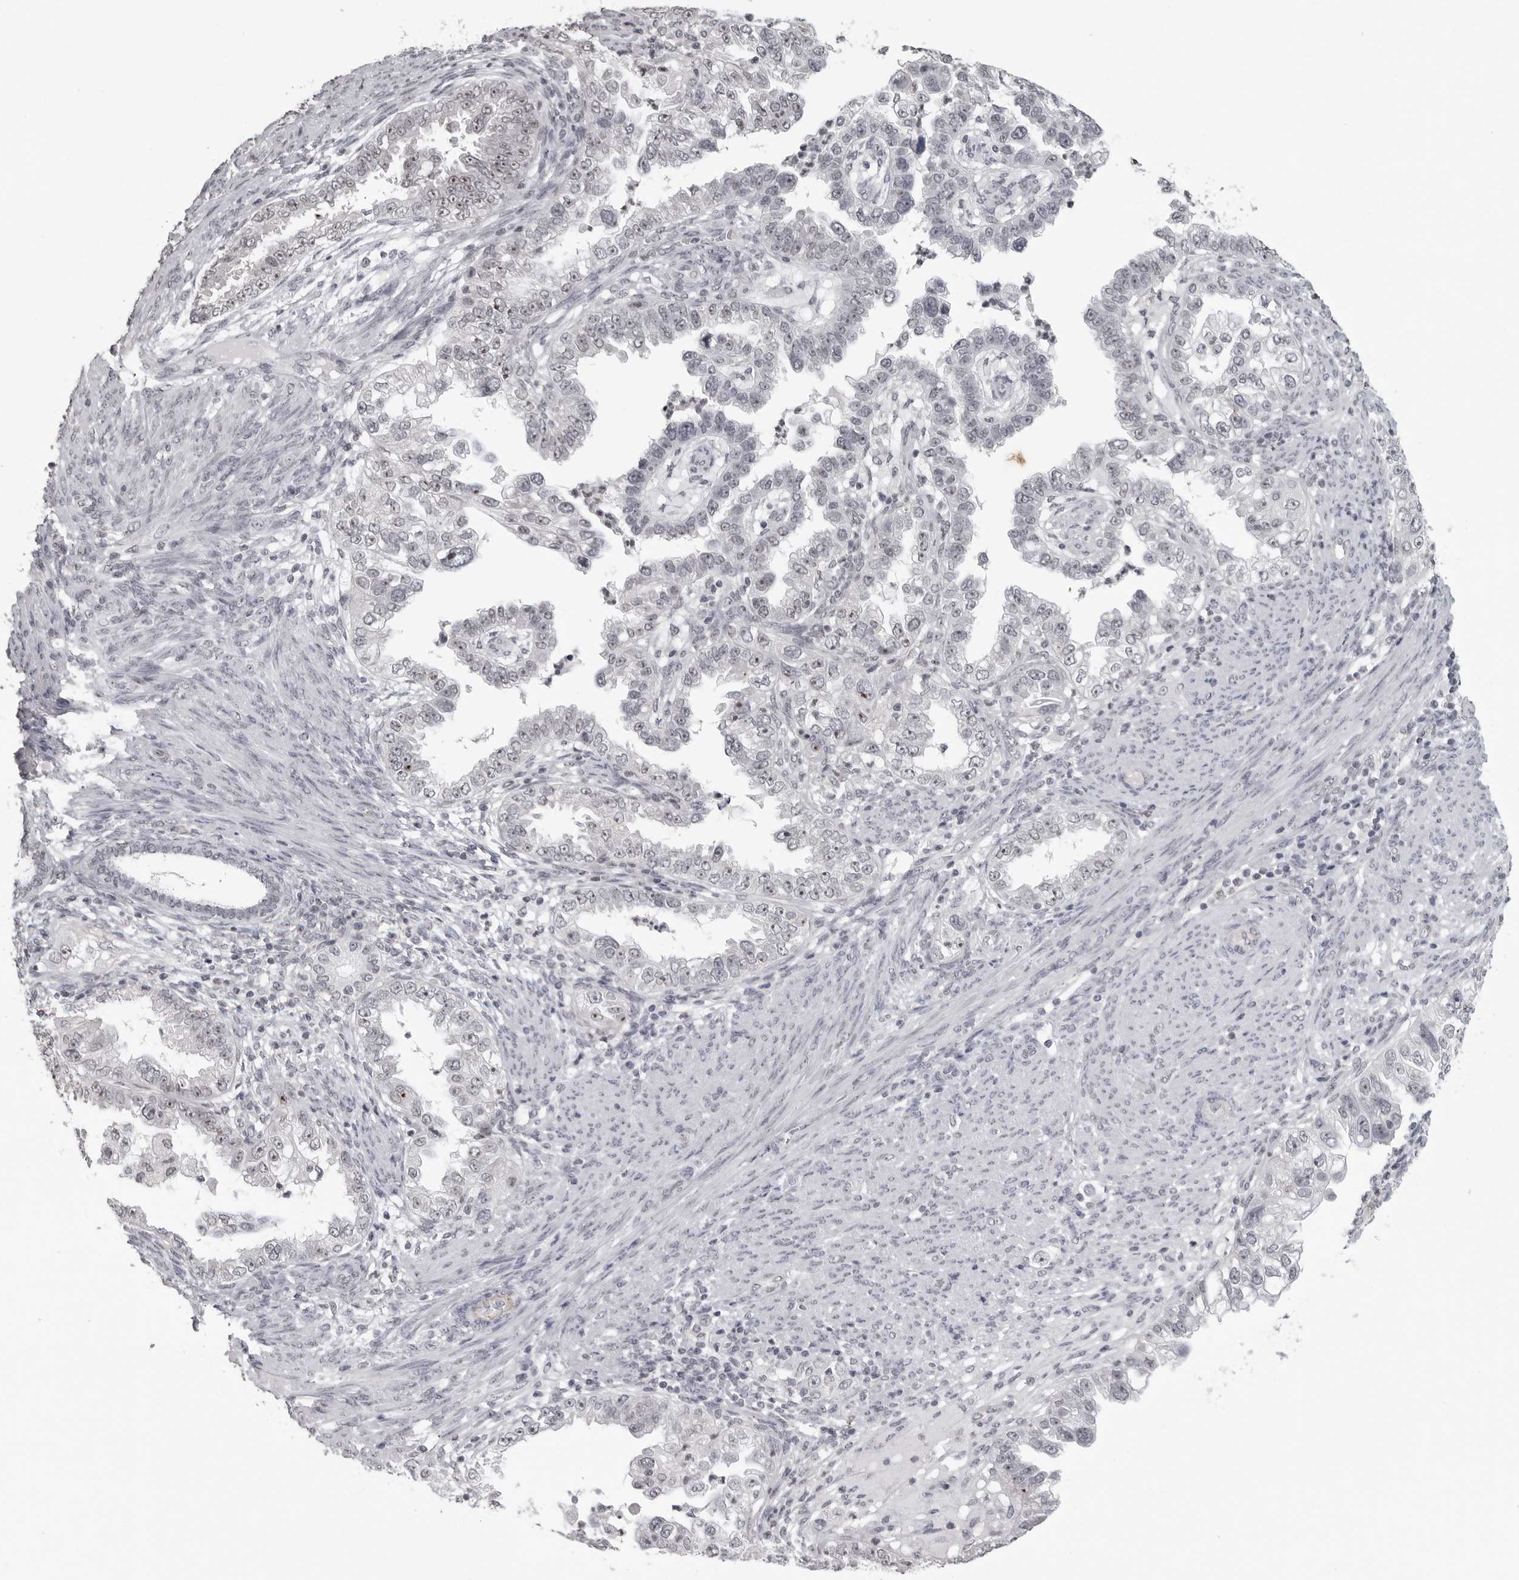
{"staining": {"intensity": "weak", "quantity": "<25%", "location": "nuclear"}, "tissue": "endometrial cancer", "cell_type": "Tumor cells", "image_type": "cancer", "snomed": [{"axis": "morphology", "description": "Adenocarcinoma, NOS"}, {"axis": "topography", "description": "Endometrium"}], "caption": "High magnification brightfield microscopy of adenocarcinoma (endometrial) stained with DAB (3,3'-diaminobenzidine) (brown) and counterstained with hematoxylin (blue): tumor cells show no significant staining.", "gene": "DDX54", "patient": {"sex": "female", "age": 85}}